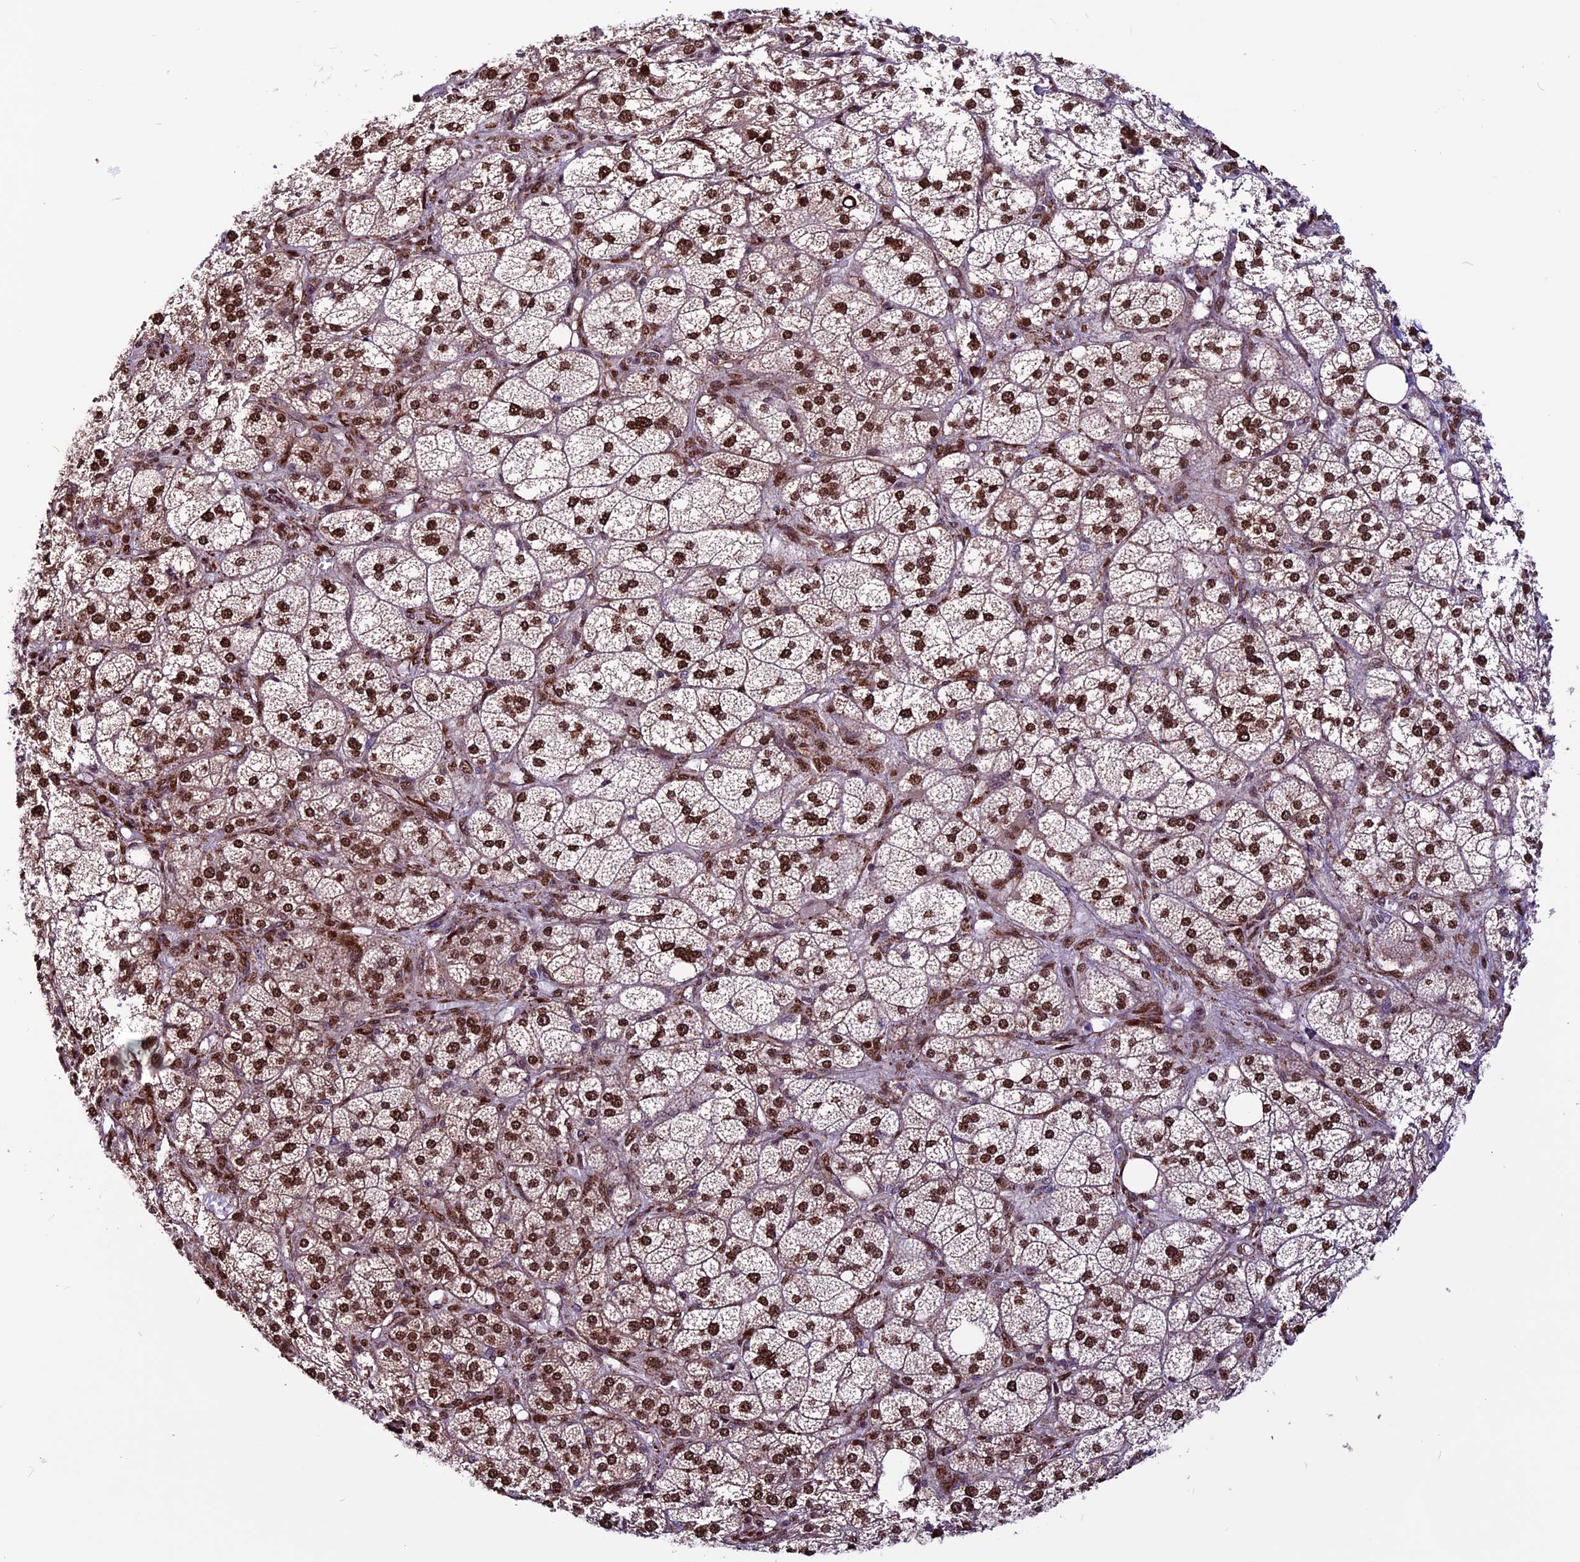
{"staining": {"intensity": "moderate", "quantity": ">75%", "location": "cytoplasmic/membranous,nuclear"}, "tissue": "adrenal gland", "cell_type": "Glandular cells", "image_type": "normal", "snomed": [{"axis": "morphology", "description": "Normal tissue, NOS"}, {"axis": "topography", "description": "Adrenal gland"}], "caption": "Immunohistochemistry staining of normal adrenal gland, which demonstrates medium levels of moderate cytoplasmic/membranous,nuclear staining in about >75% of glandular cells indicating moderate cytoplasmic/membranous,nuclear protein staining. The staining was performed using DAB (3,3'-diaminobenzidine) (brown) for protein detection and nuclei were counterstained in hematoxylin (blue).", "gene": "RINL", "patient": {"sex": "female", "age": 61}}